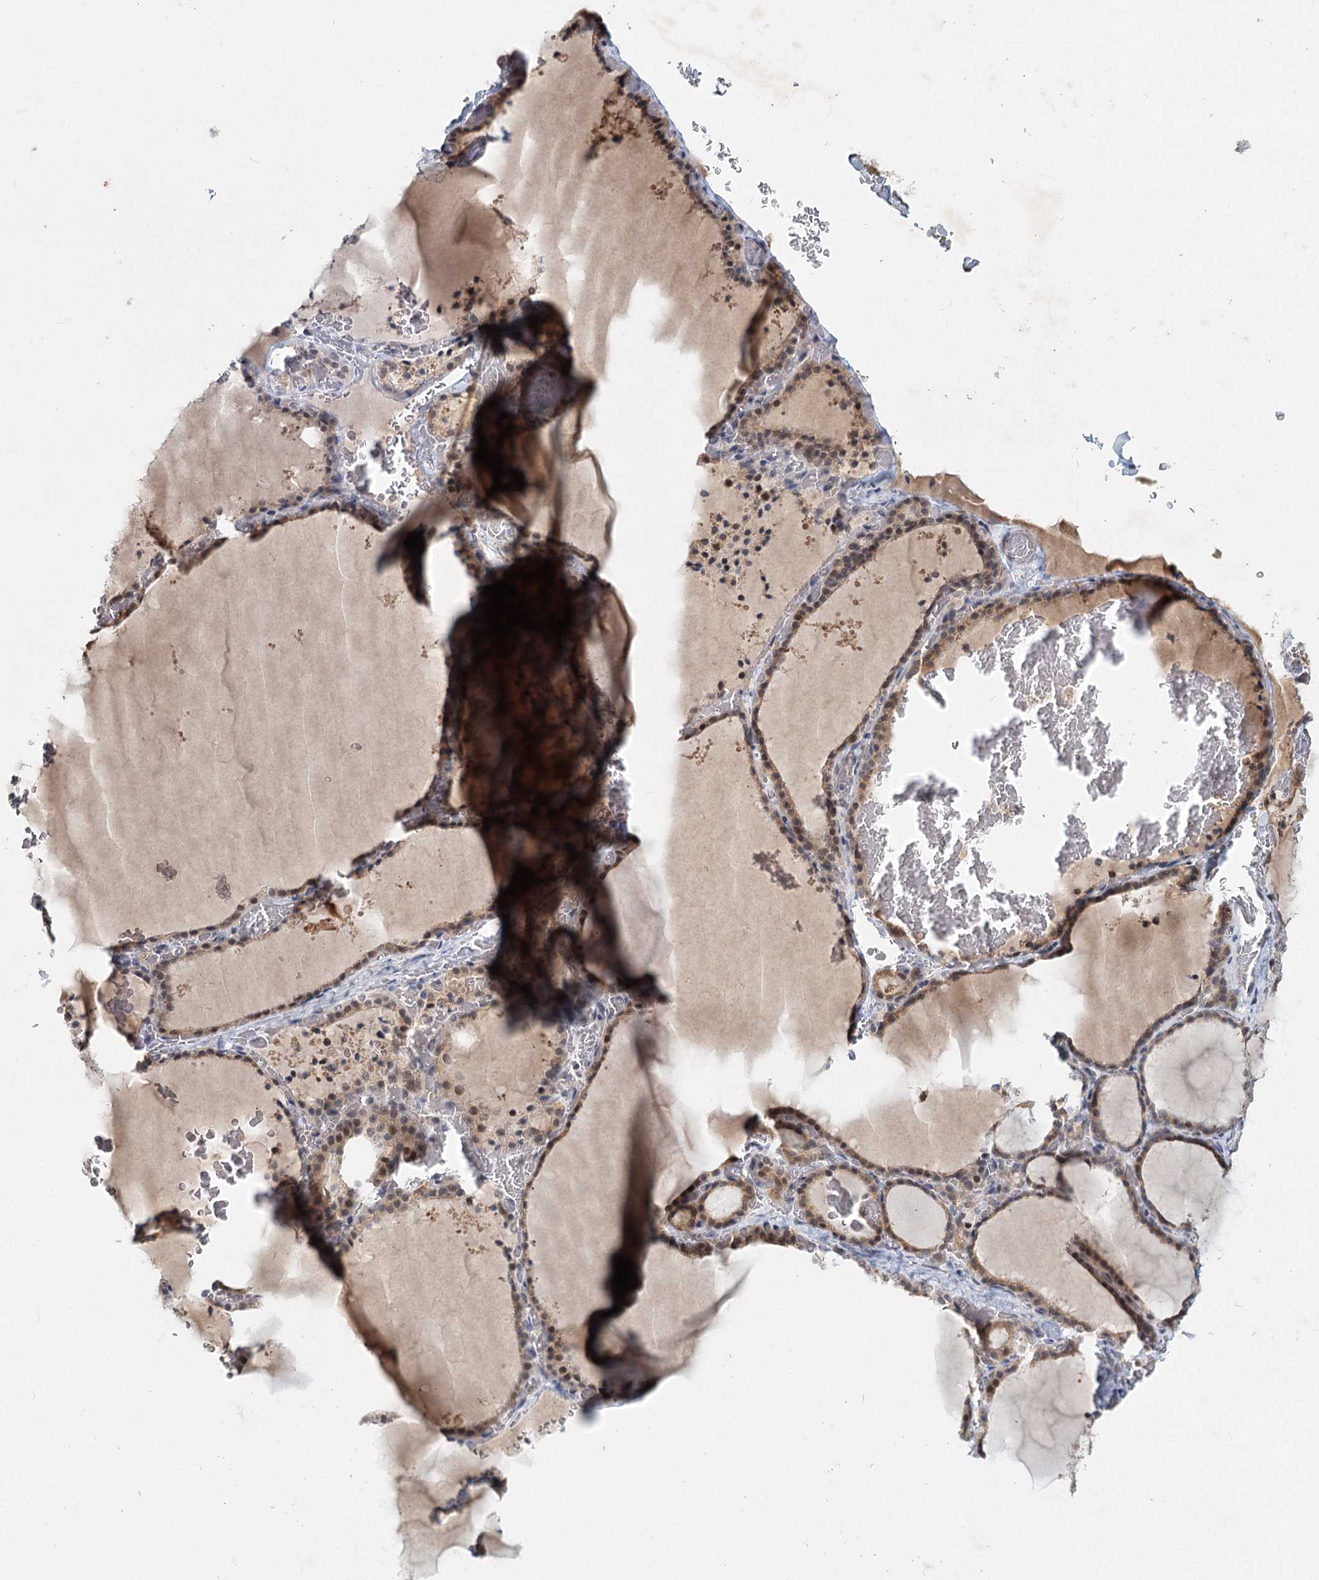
{"staining": {"intensity": "weak", "quantity": ">75%", "location": "cytoplasmic/membranous"}, "tissue": "thyroid gland", "cell_type": "Glandular cells", "image_type": "normal", "snomed": [{"axis": "morphology", "description": "Normal tissue, NOS"}, {"axis": "topography", "description": "Thyroid gland"}], "caption": "The photomicrograph exhibits a brown stain indicating the presence of a protein in the cytoplasmic/membranous of glandular cells in thyroid gland.", "gene": "AP3B1", "patient": {"sex": "female", "age": 39}}